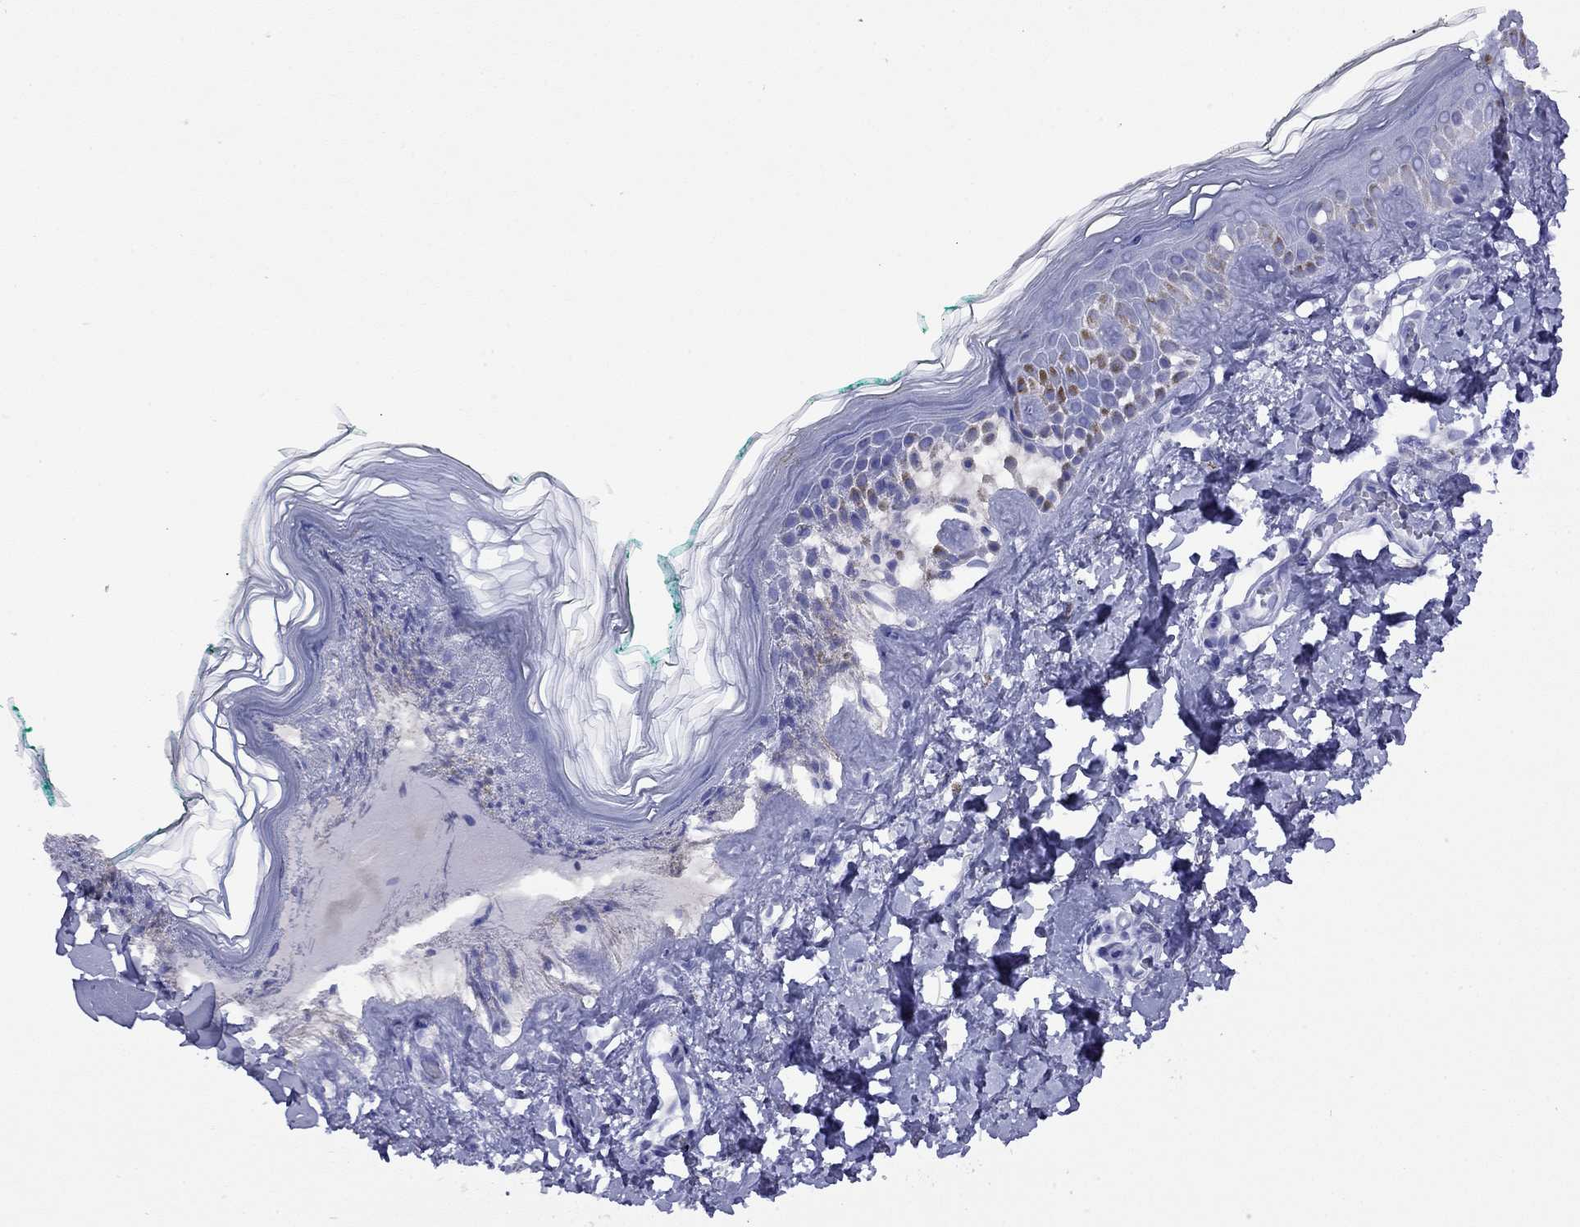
{"staining": {"intensity": "negative", "quantity": "none", "location": "none"}, "tissue": "skin", "cell_type": "Fibroblasts", "image_type": "normal", "snomed": [{"axis": "morphology", "description": "Normal tissue, NOS"}, {"axis": "topography", "description": "Skin"}, {"axis": "topography", "description": "Peripheral nerve tissue"}], "caption": "This photomicrograph is of benign skin stained with IHC to label a protein in brown with the nuclei are counter-stained blue. There is no expression in fibroblasts.", "gene": "FIGLA", "patient": {"sex": "female", "age": 45}}